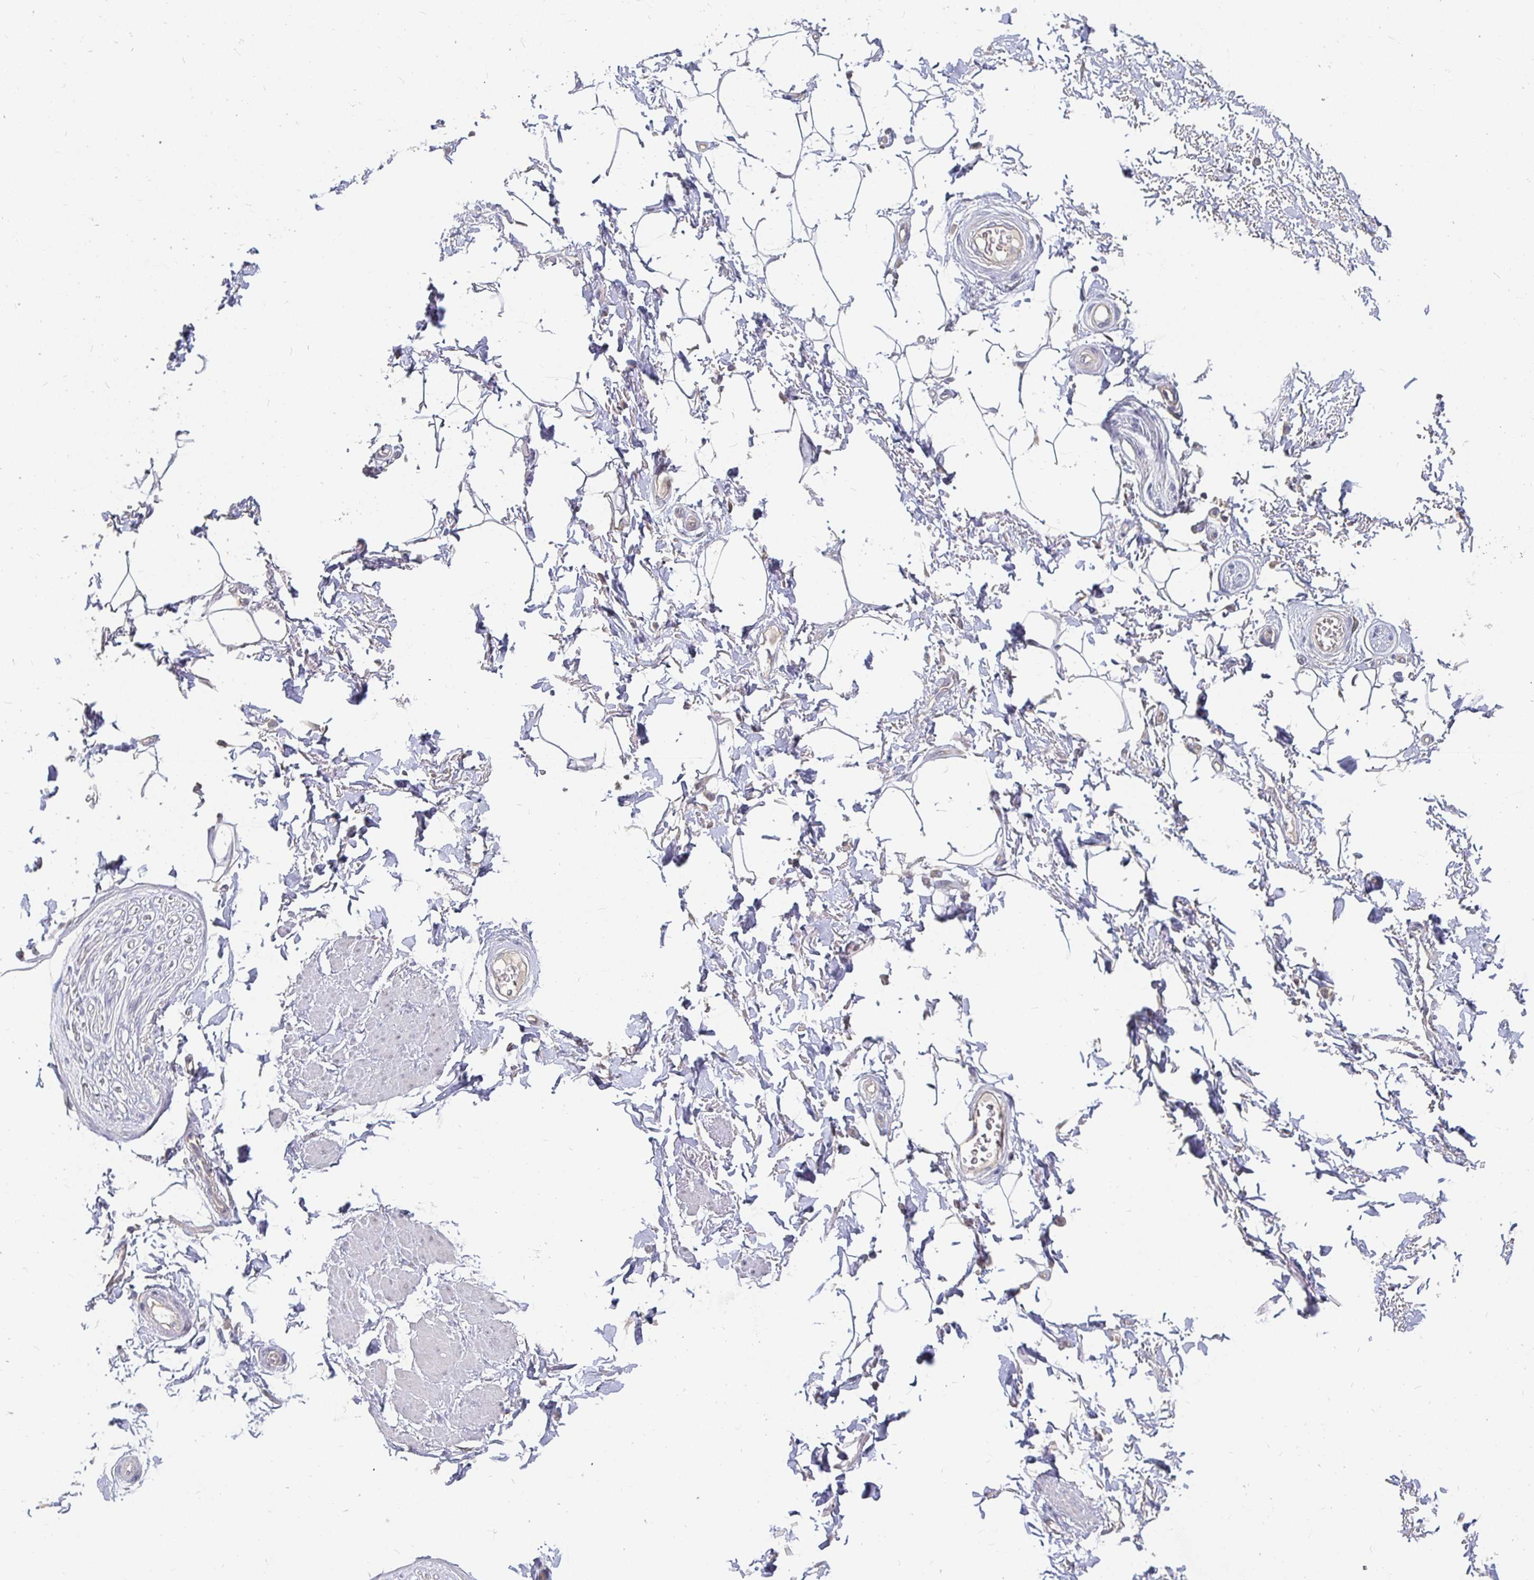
{"staining": {"intensity": "negative", "quantity": "none", "location": "none"}, "tissue": "adipose tissue", "cell_type": "Adipocytes", "image_type": "normal", "snomed": [{"axis": "morphology", "description": "Normal tissue, NOS"}, {"axis": "topography", "description": "Peripheral nerve tissue"}], "caption": "Micrograph shows no significant protein positivity in adipocytes of normal adipose tissue. (Immunohistochemistry, brightfield microscopy, high magnification).", "gene": "MEIS1", "patient": {"sex": "male", "age": 51}}